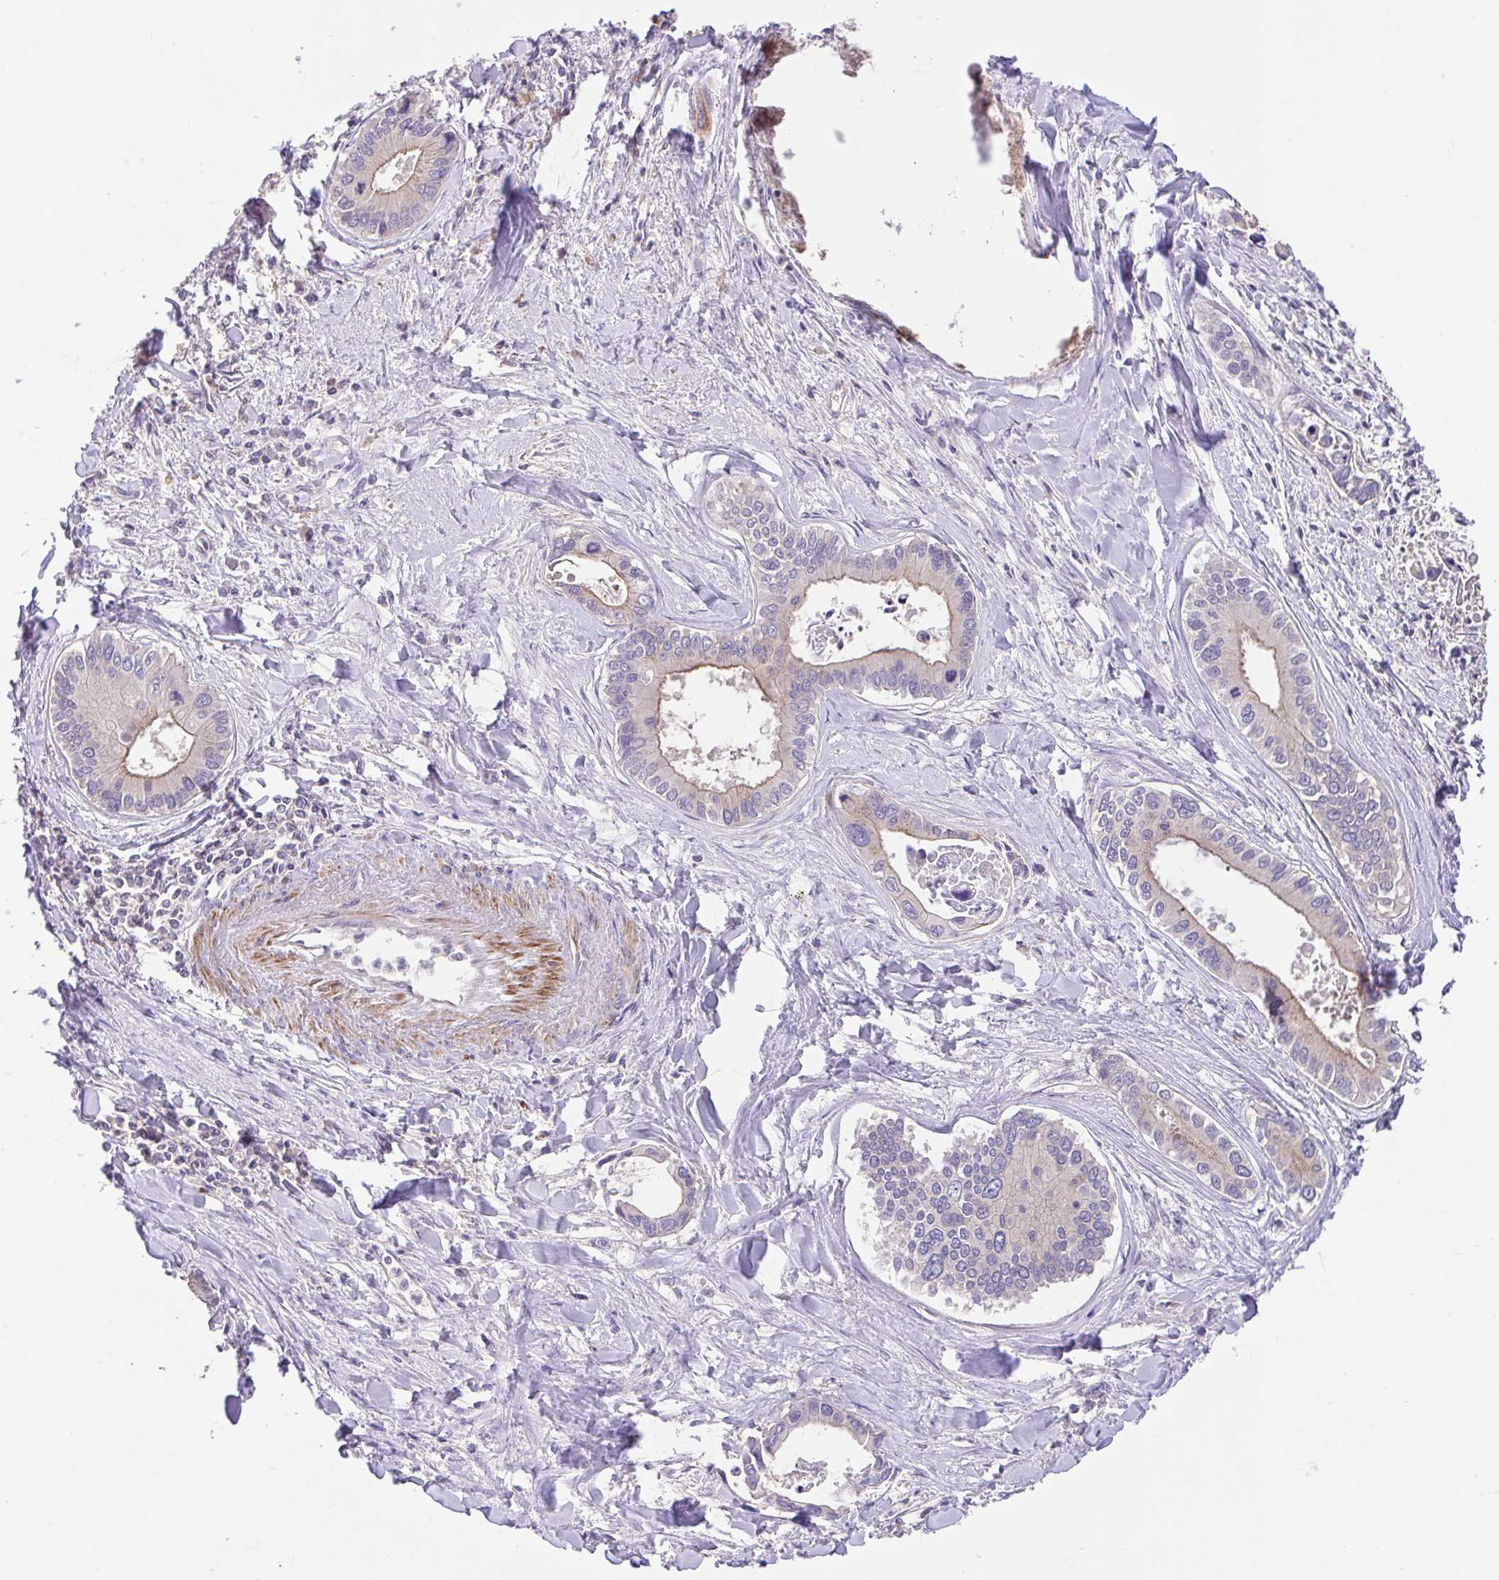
{"staining": {"intensity": "weak", "quantity": "<25%", "location": "cytoplasmic/membranous"}, "tissue": "liver cancer", "cell_type": "Tumor cells", "image_type": "cancer", "snomed": [{"axis": "morphology", "description": "Cholangiocarcinoma"}, {"axis": "topography", "description": "Liver"}], "caption": "An image of human cholangiocarcinoma (liver) is negative for staining in tumor cells.", "gene": "IDE", "patient": {"sex": "male", "age": 66}}